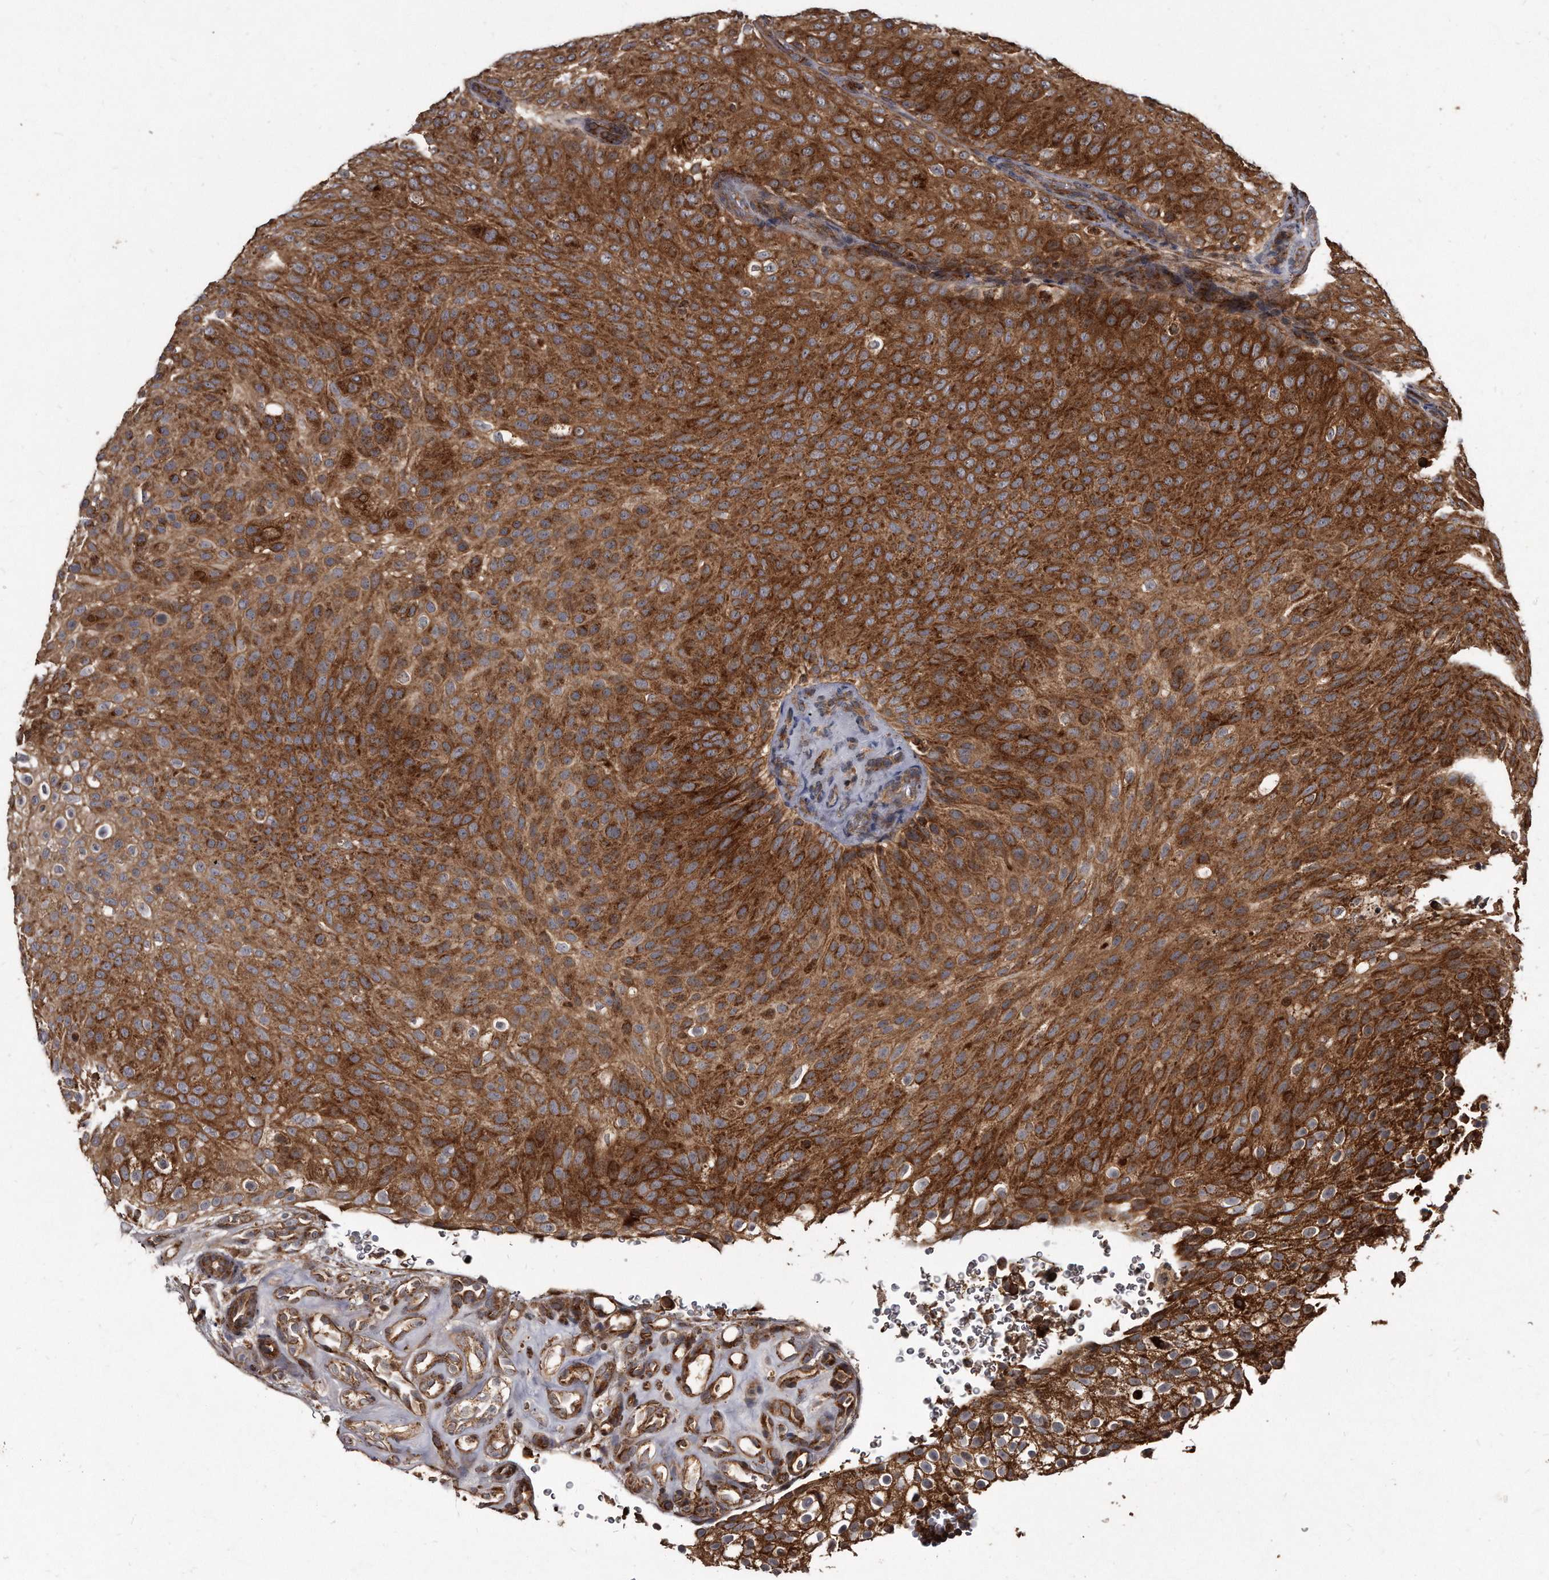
{"staining": {"intensity": "strong", "quantity": ">75%", "location": "cytoplasmic/membranous"}, "tissue": "urothelial cancer", "cell_type": "Tumor cells", "image_type": "cancer", "snomed": [{"axis": "morphology", "description": "Urothelial carcinoma, Low grade"}, {"axis": "topography", "description": "Urinary bladder"}], "caption": "The micrograph shows a brown stain indicating the presence of a protein in the cytoplasmic/membranous of tumor cells in urothelial carcinoma (low-grade).", "gene": "FAM136A", "patient": {"sex": "male", "age": 78}}